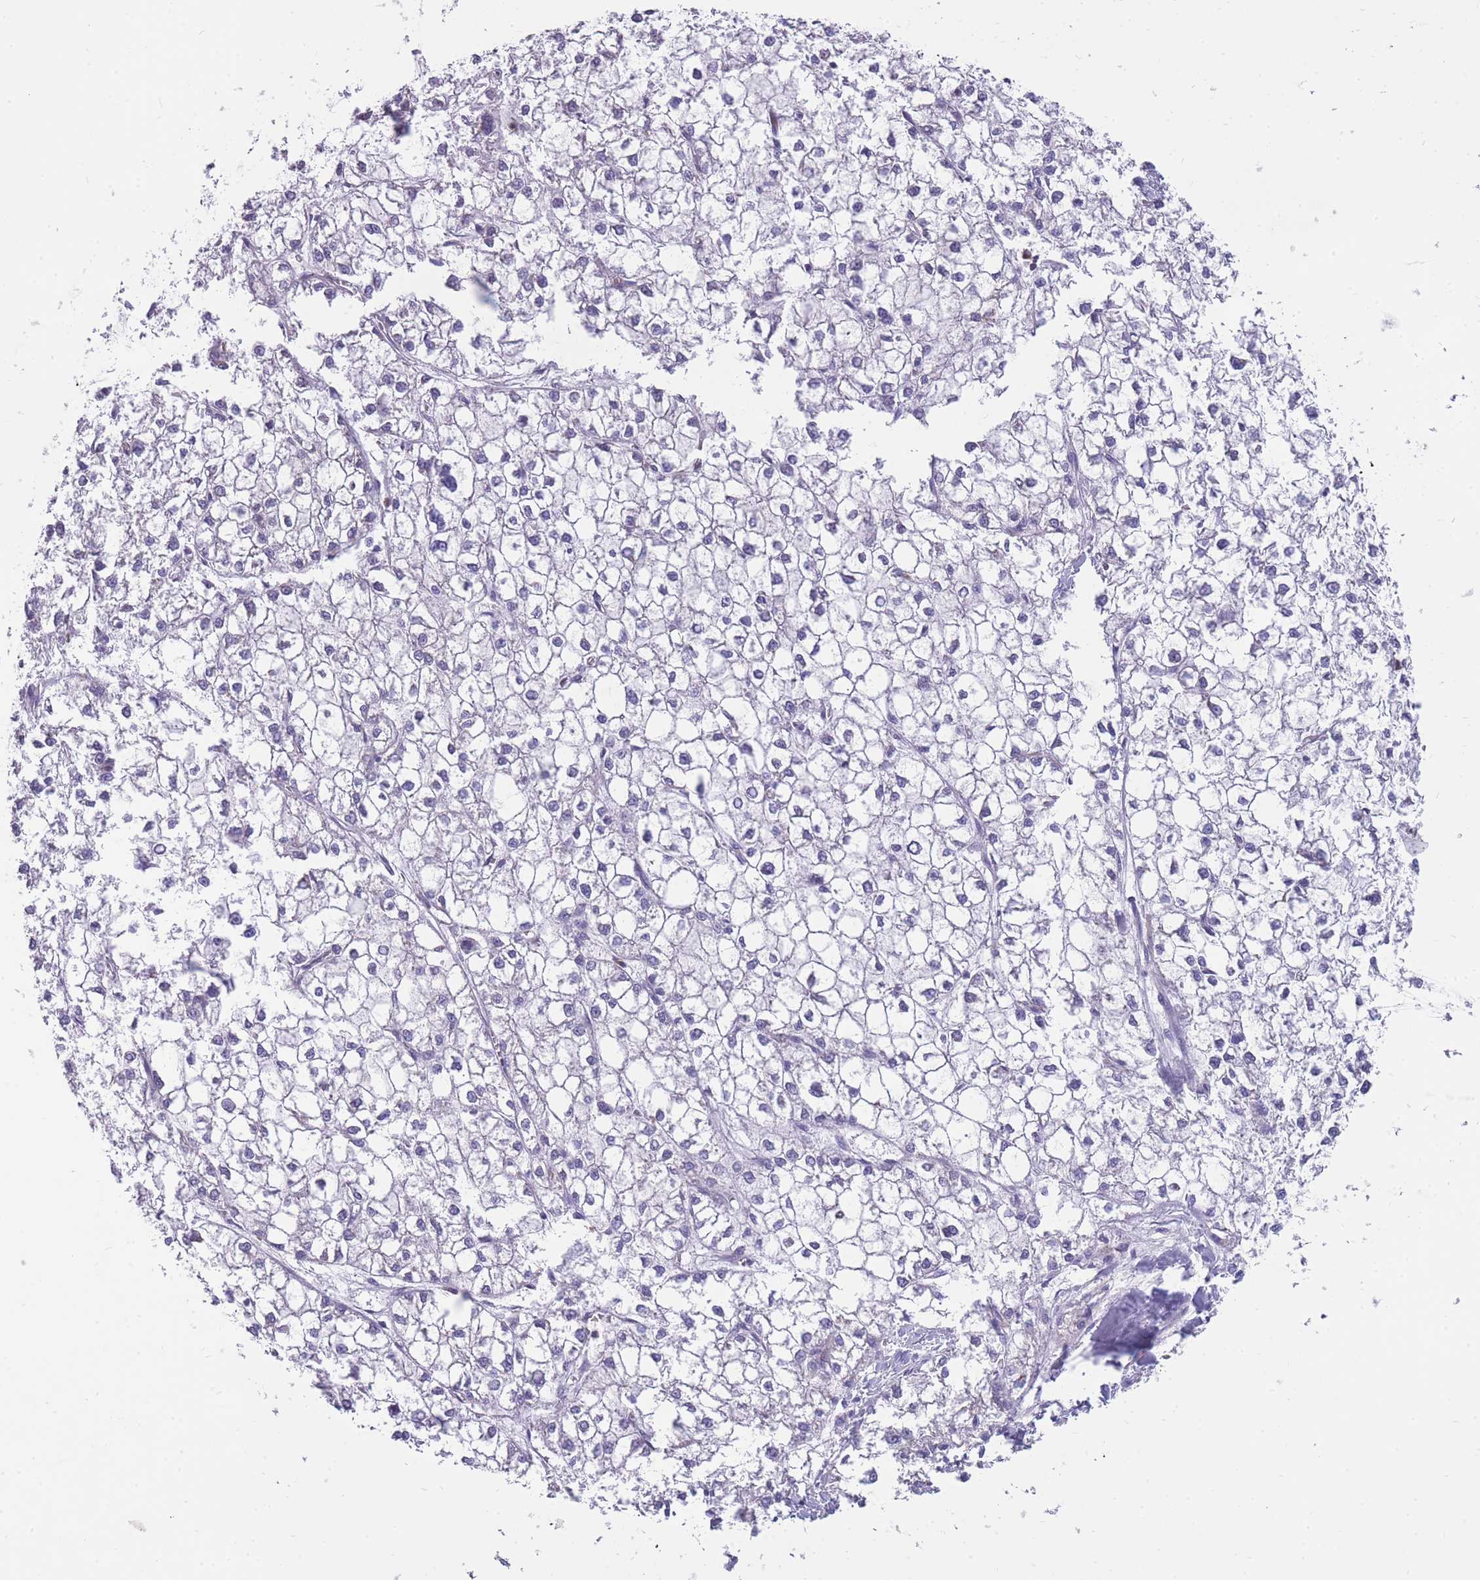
{"staining": {"intensity": "negative", "quantity": "none", "location": "none"}, "tissue": "liver cancer", "cell_type": "Tumor cells", "image_type": "cancer", "snomed": [{"axis": "morphology", "description": "Carcinoma, Hepatocellular, NOS"}, {"axis": "topography", "description": "Liver"}], "caption": "Immunohistochemistry (IHC) of hepatocellular carcinoma (liver) demonstrates no expression in tumor cells.", "gene": "ZNF662", "patient": {"sex": "female", "age": 43}}